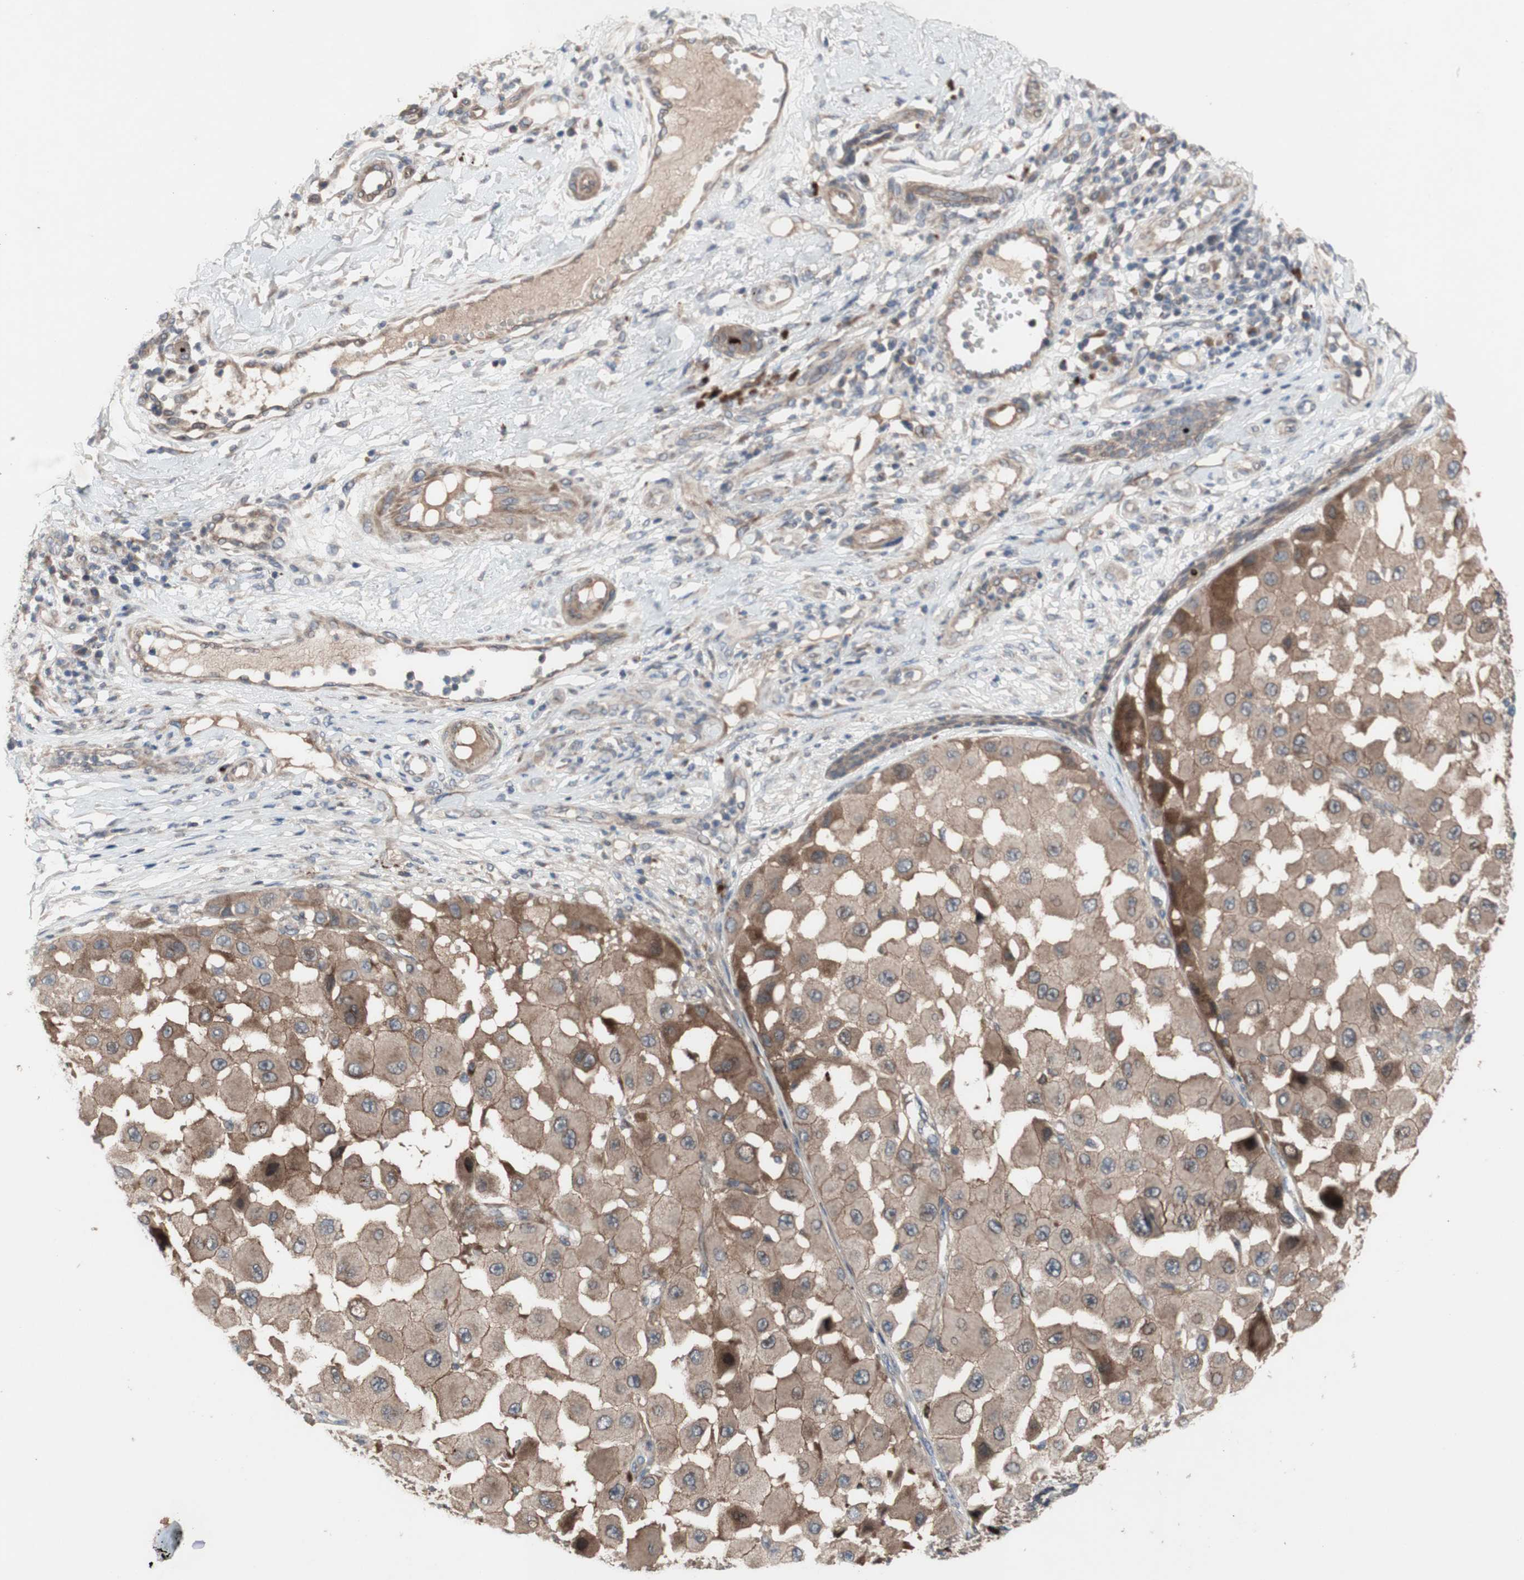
{"staining": {"intensity": "moderate", "quantity": ">75%", "location": "cytoplasmic/membranous"}, "tissue": "melanoma", "cell_type": "Tumor cells", "image_type": "cancer", "snomed": [{"axis": "morphology", "description": "Malignant melanoma, NOS"}, {"axis": "topography", "description": "Skin"}], "caption": "There is medium levels of moderate cytoplasmic/membranous expression in tumor cells of malignant melanoma, as demonstrated by immunohistochemical staining (brown color).", "gene": "OAZ1", "patient": {"sex": "female", "age": 81}}